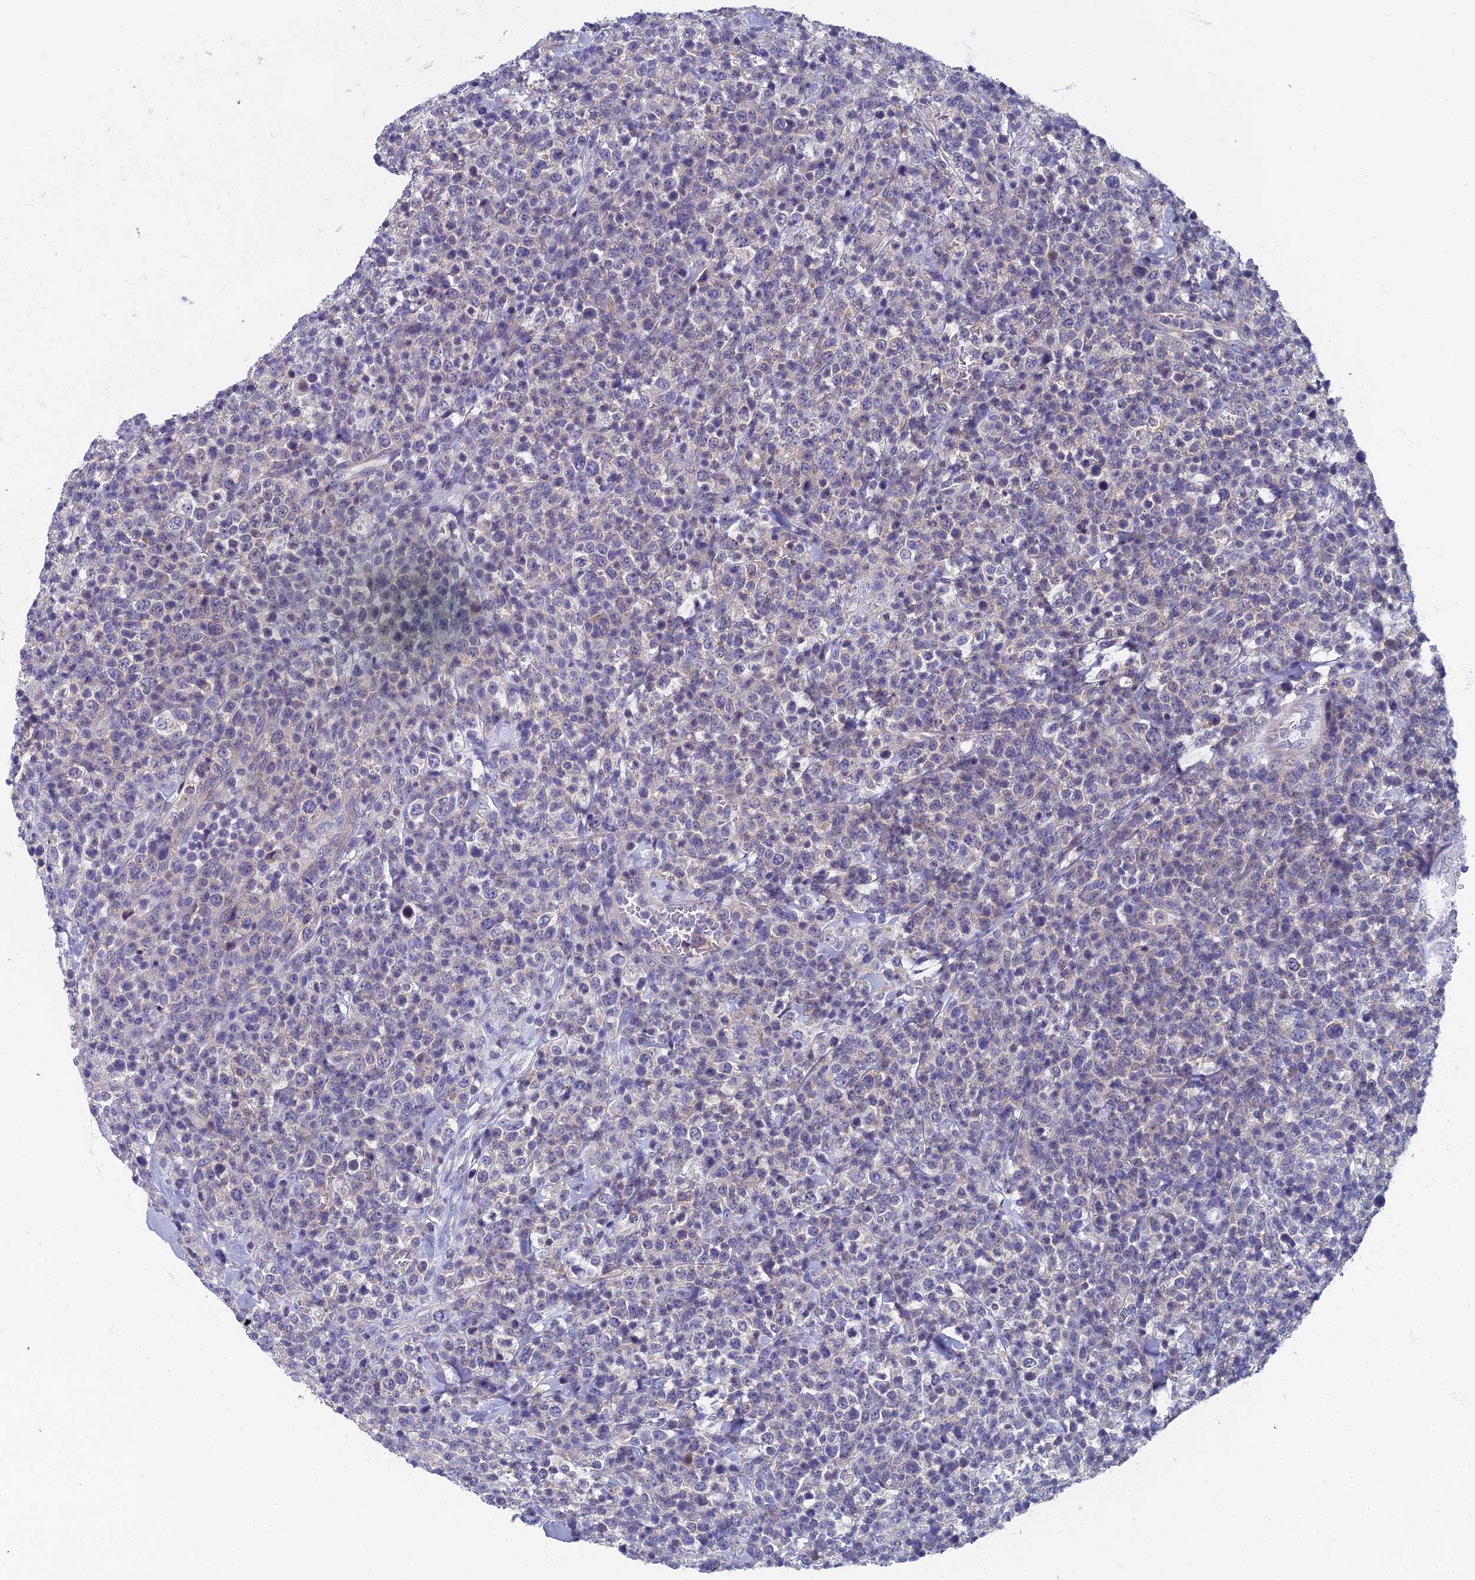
{"staining": {"intensity": "negative", "quantity": "none", "location": "none"}, "tissue": "lymphoma", "cell_type": "Tumor cells", "image_type": "cancer", "snomed": [{"axis": "morphology", "description": "Malignant lymphoma, non-Hodgkin's type, High grade"}, {"axis": "topography", "description": "Colon"}], "caption": "High magnification brightfield microscopy of malignant lymphoma, non-Hodgkin's type (high-grade) stained with DAB (3,3'-diaminobenzidine) (brown) and counterstained with hematoxylin (blue): tumor cells show no significant expression.", "gene": "SPIN4", "patient": {"sex": "female", "age": 53}}